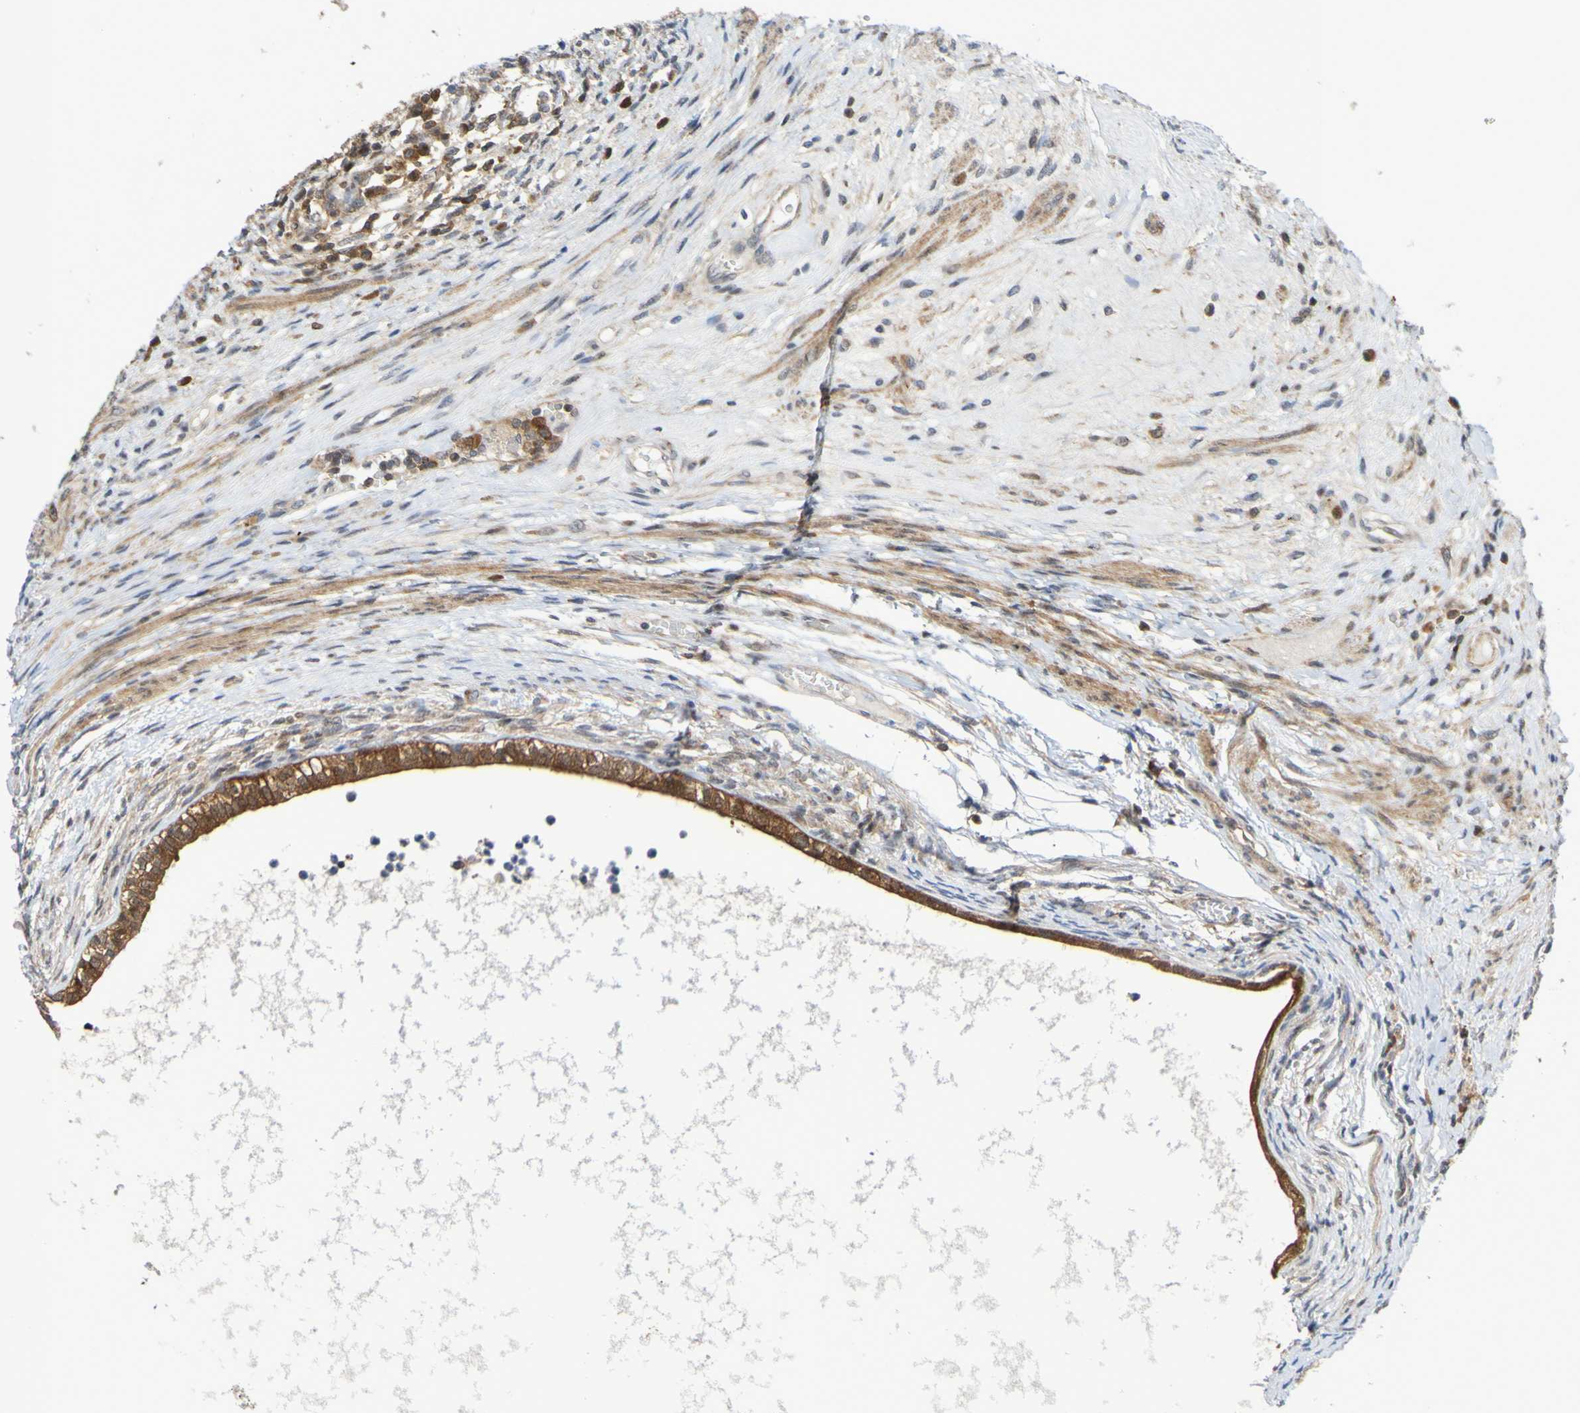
{"staining": {"intensity": "moderate", "quantity": ">75%", "location": "cytoplasmic/membranous"}, "tissue": "testis cancer", "cell_type": "Tumor cells", "image_type": "cancer", "snomed": [{"axis": "morphology", "description": "Carcinoma, Embryonal, NOS"}, {"axis": "topography", "description": "Testis"}], "caption": "This micrograph shows testis cancer stained with IHC to label a protein in brown. The cytoplasmic/membranous of tumor cells show moderate positivity for the protein. Nuclei are counter-stained blue.", "gene": "ATIC", "patient": {"sex": "male", "age": 26}}